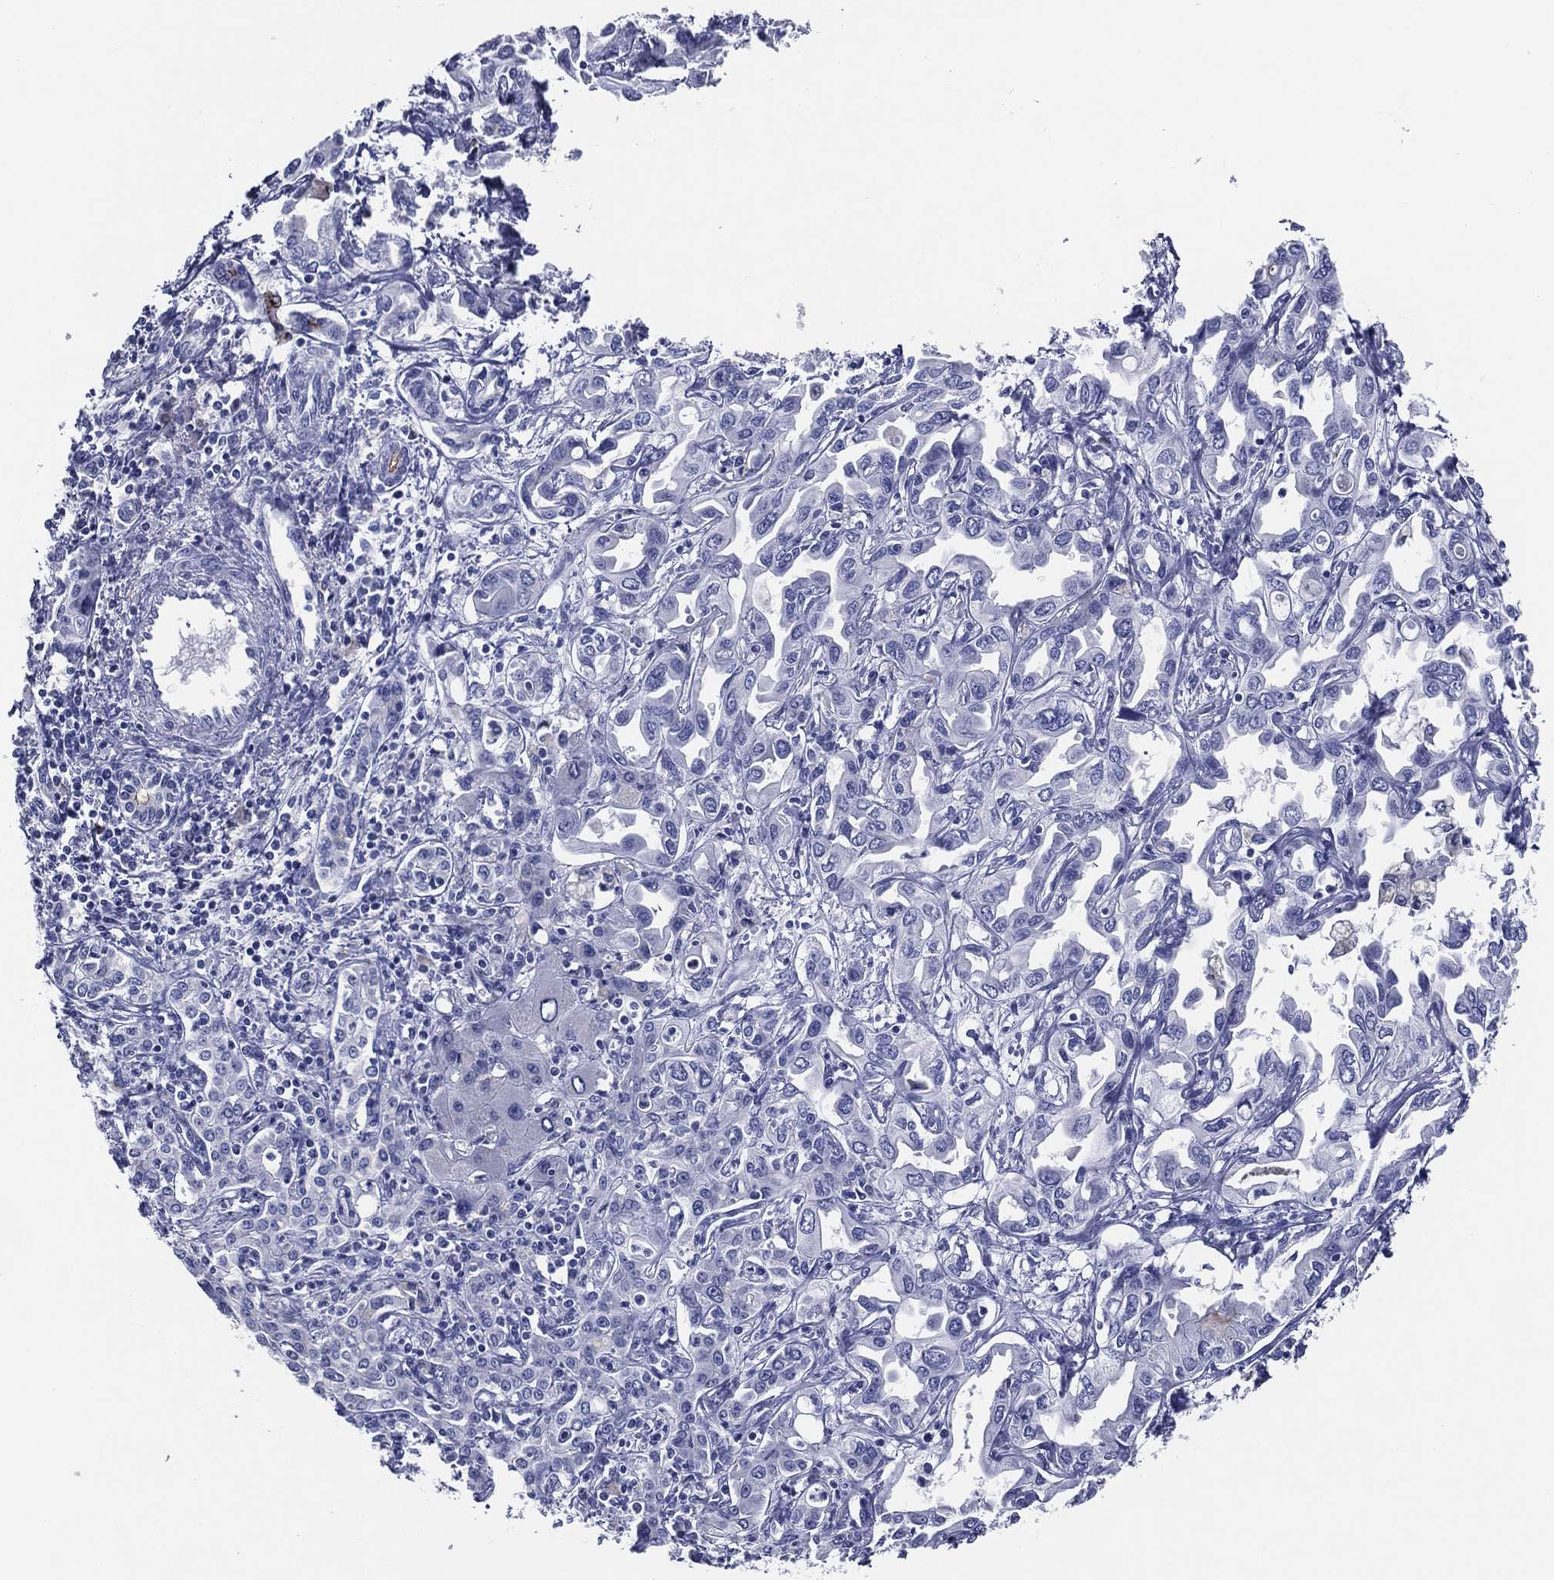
{"staining": {"intensity": "negative", "quantity": "none", "location": "none"}, "tissue": "liver cancer", "cell_type": "Tumor cells", "image_type": "cancer", "snomed": [{"axis": "morphology", "description": "Cholangiocarcinoma"}, {"axis": "topography", "description": "Liver"}], "caption": "Protein analysis of liver cancer (cholangiocarcinoma) reveals no significant staining in tumor cells.", "gene": "ACE2", "patient": {"sex": "female", "age": 64}}